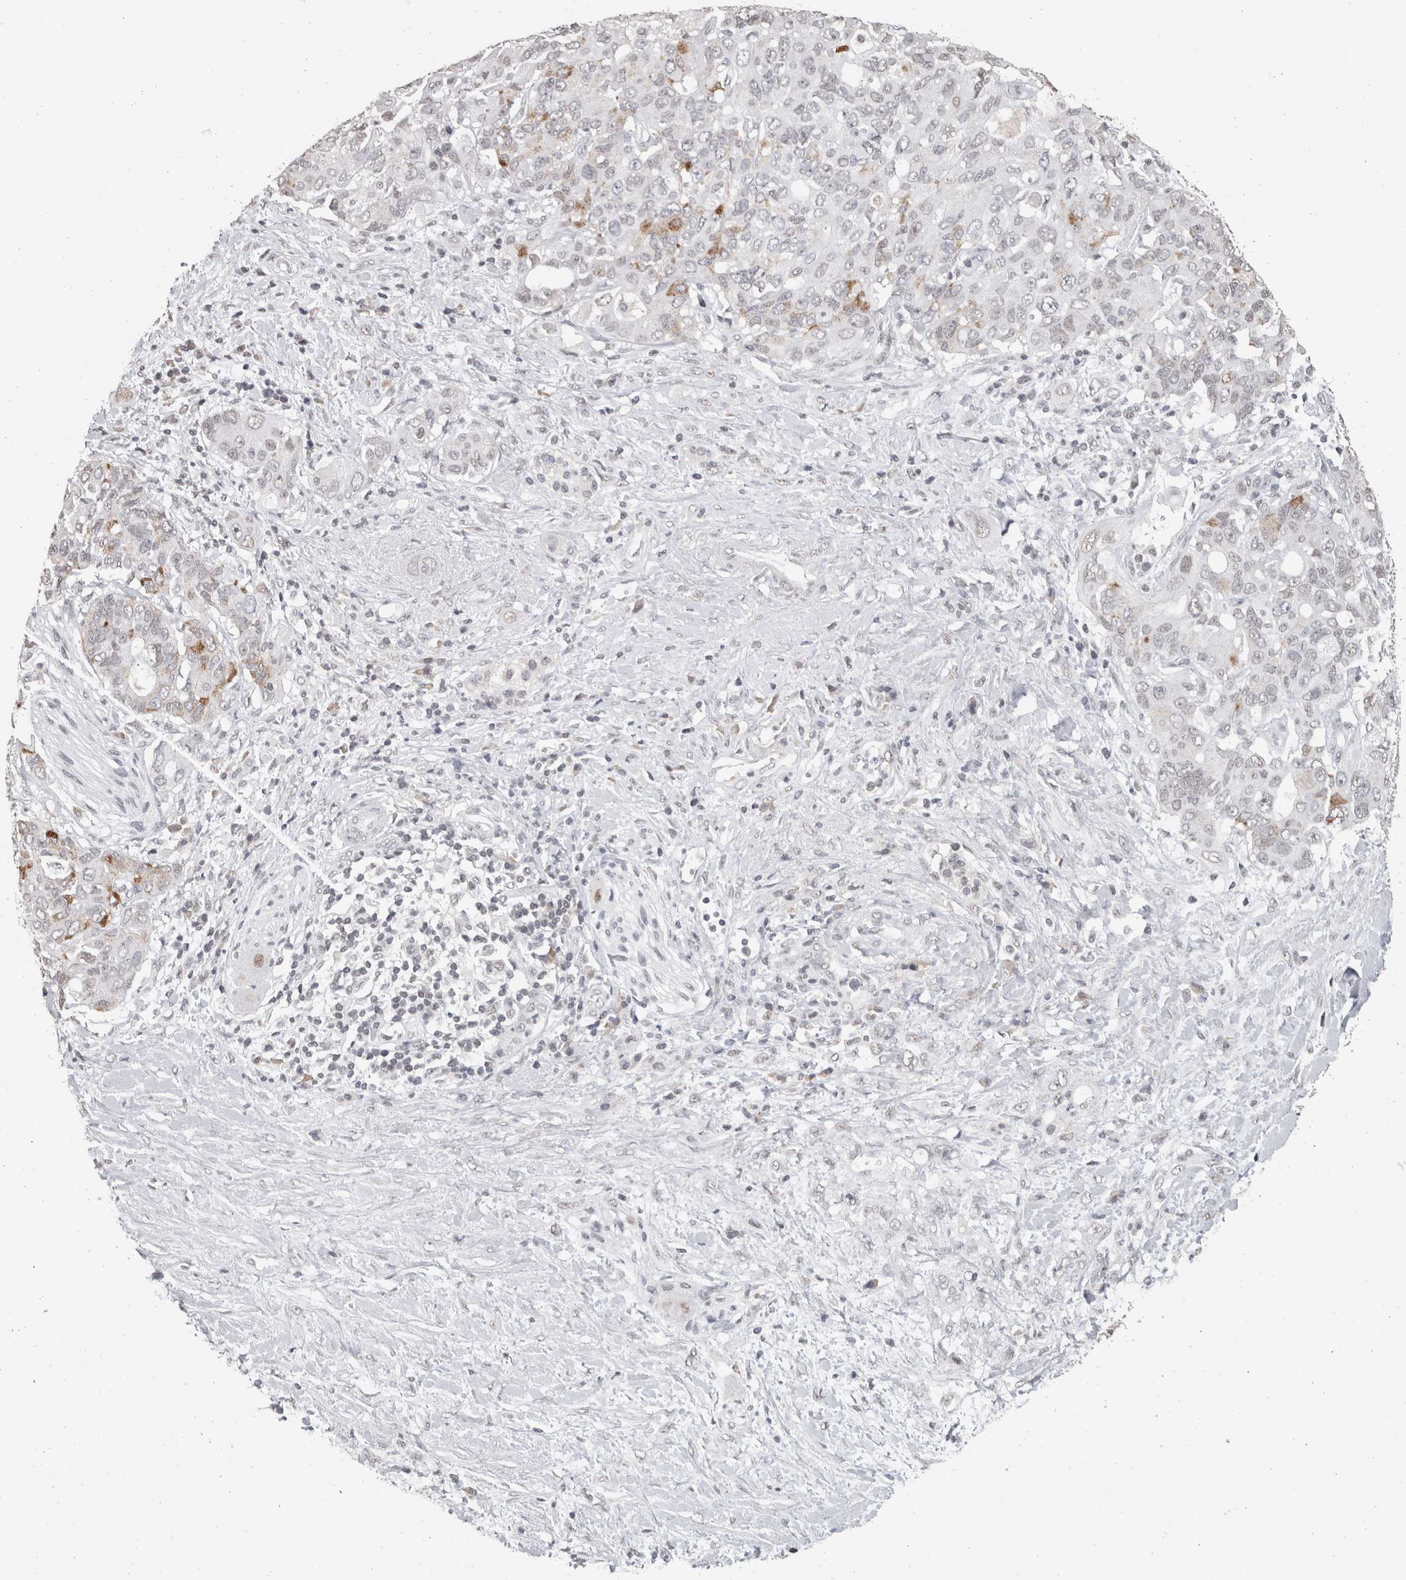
{"staining": {"intensity": "weak", "quantity": ">75%", "location": "nuclear"}, "tissue": "pancreatic cancer", "cell_type": "Tumor cells", "image_type": "cancer", "snomed": [{"axis": "morphology", "description": "Adenocarcinoma, NOS"}, {"axis": "topography", "description": "Pancreas"}], "caption": "IHC (DAB) staining of human adenocarcinoma (pancreatic) exhibits weak nuclear protein positivity in about >75% of tumor cells.", "gene": "DDX17", "patient": {"sex": "female", "age": 56}}